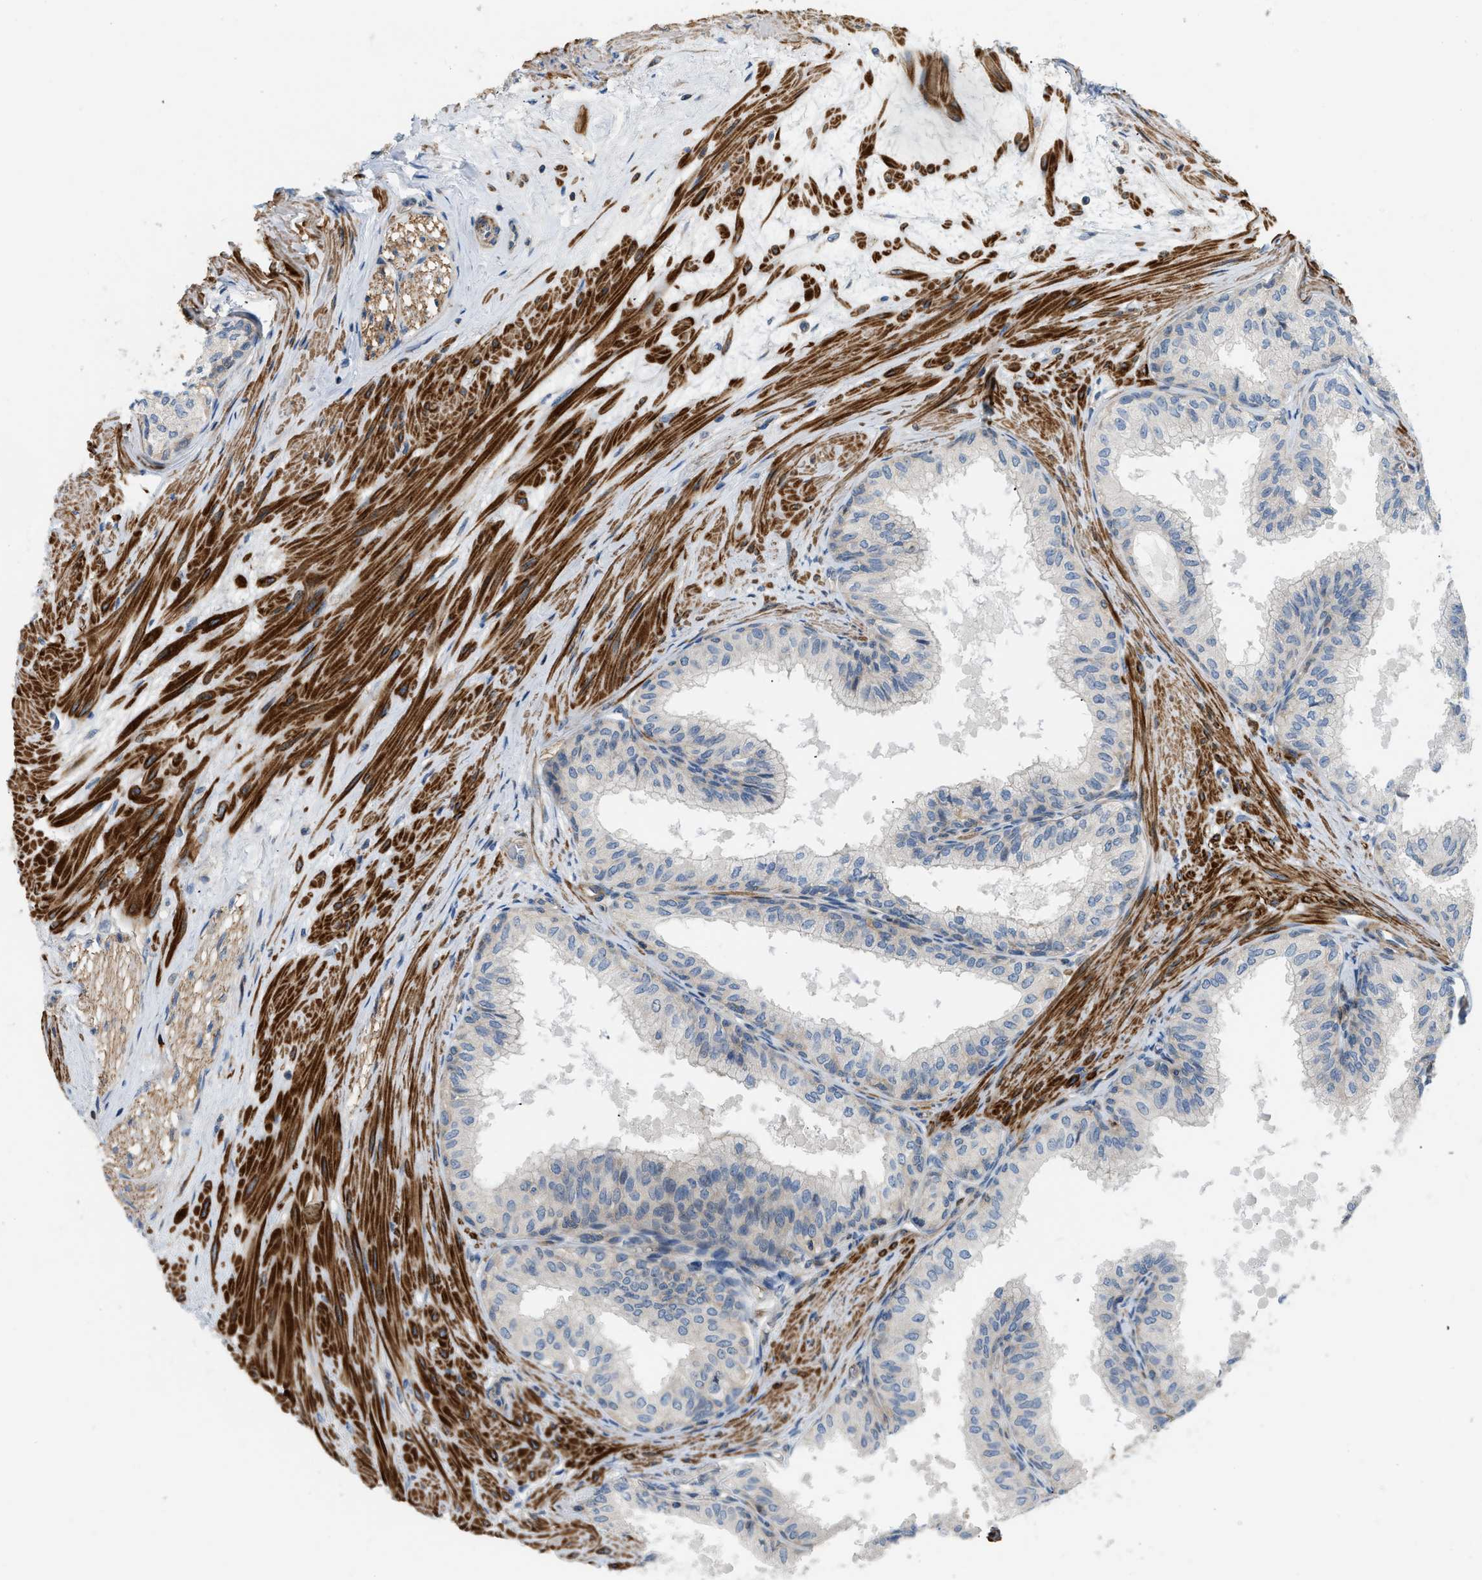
{"staining": {"intensity": "negative", "quantity": "none", "location": "none"}, "tissue": "seminal vesicle", "cell_type": "Glandular cells", "image_type": "normal", "snomed": [{"axis": "morphology", "description": "Normal tissue, NOS"}, {"axis": "topography", "description": "Prostate"}, {"axis": "topography", "description": "Seminal veicle"}], "caption": "DAB (3,3'-diaminobenzidine) immunohistochemical staining of normal human seminal vesicle displays no significant expression in glandular cells. (DAB immunohistochemistry, high magnification).", "gene": "BTN3A2", "patient": {"sex": "male", "age": 60}}